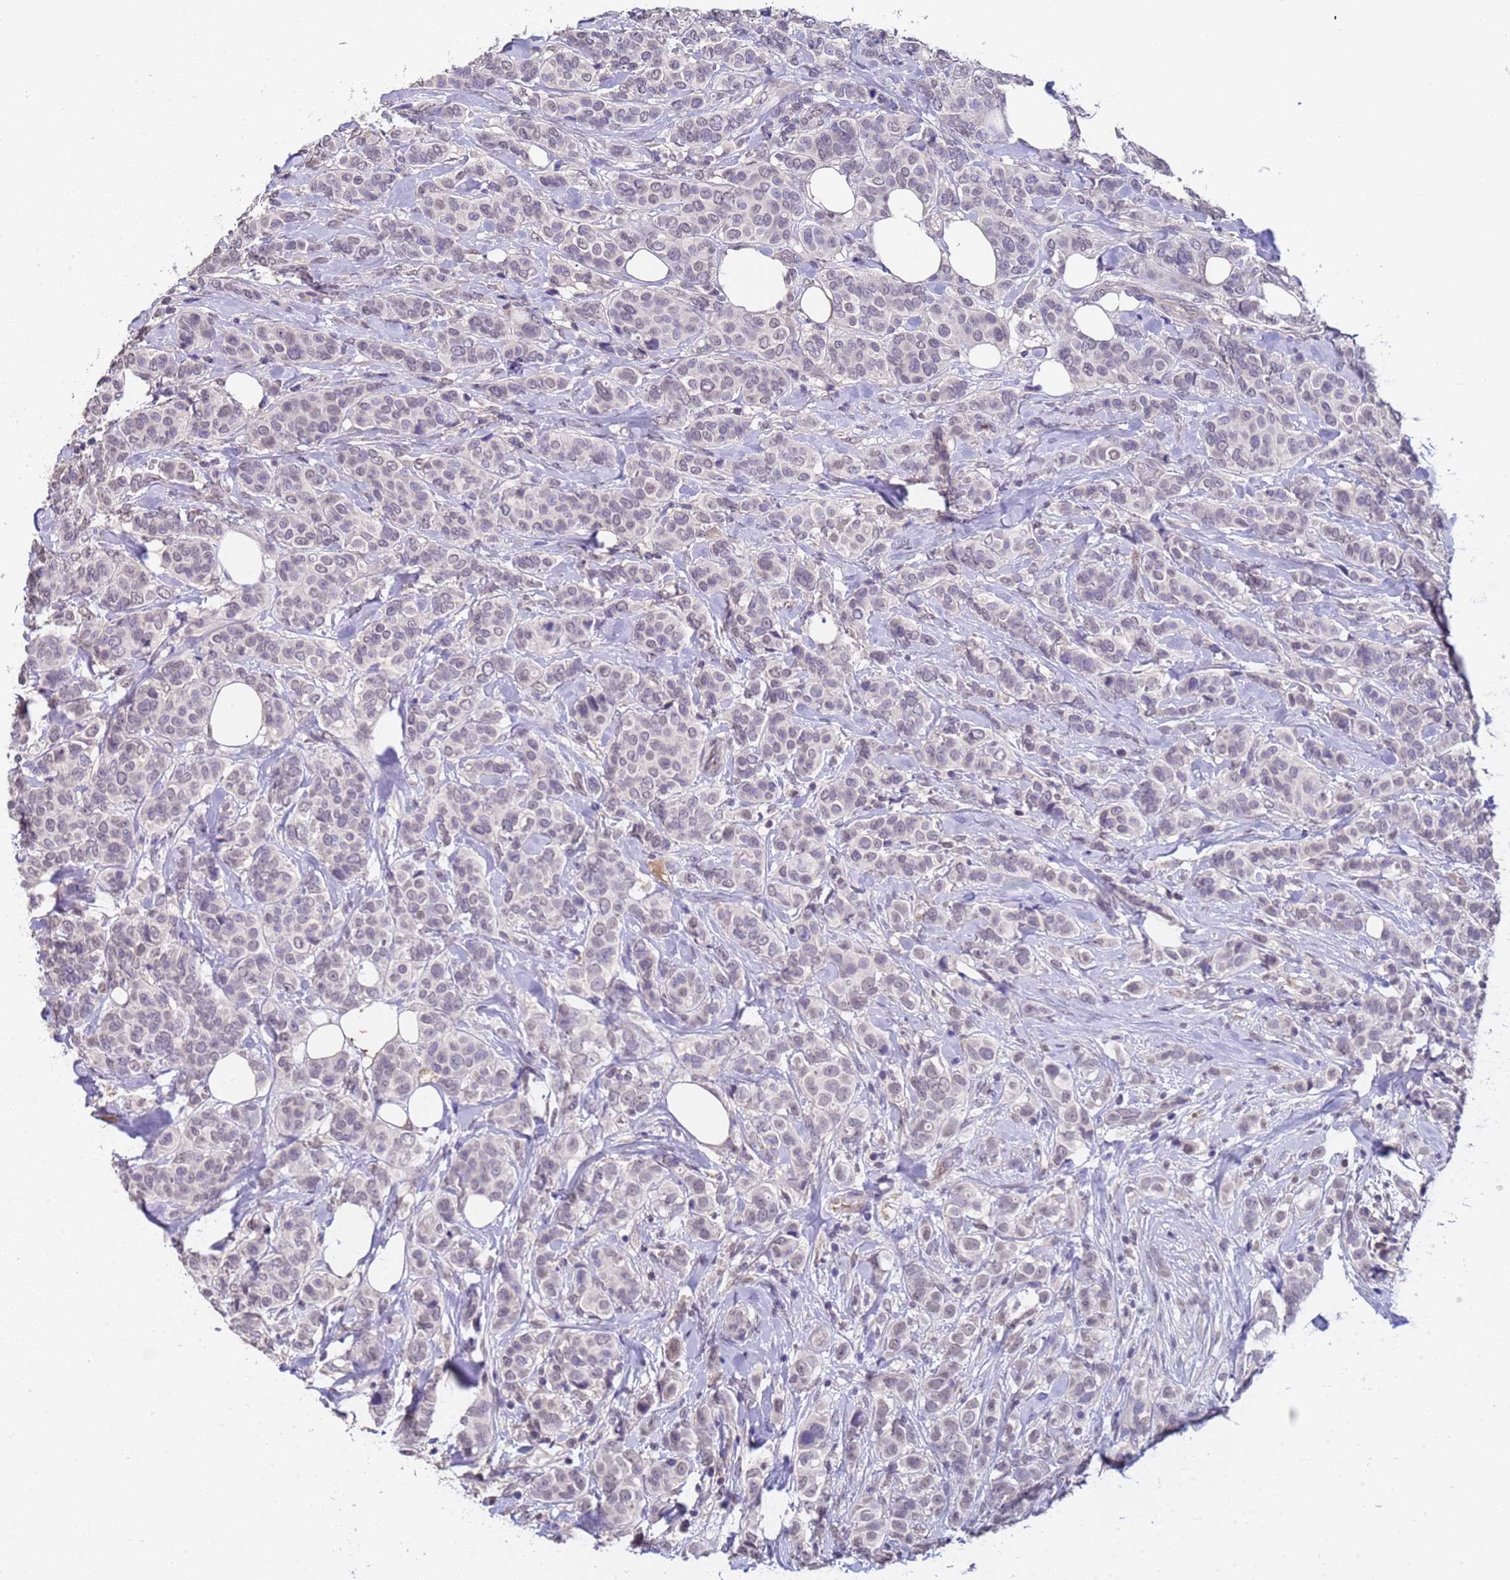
{"staining": {"intensity": "weak", "quantity": "25%-75%", "location": "nuclear"}, "tissue": "breast cancer", "cell_type": "Tumor cells", "image_type": "cancer", "snomed": [{"axis": "morphology", "description": "Lobular carcinoma"}, {"axis": "topography", "description": "Breast"}], "caption": "DAB immunohistochemical staining of breast lobular carcinoma exhibits weak nuclear protein expression in about 25%-75% of tumor cells.", "gene": "ZNF248", "patient": {"sex": "female", "age": 51}}